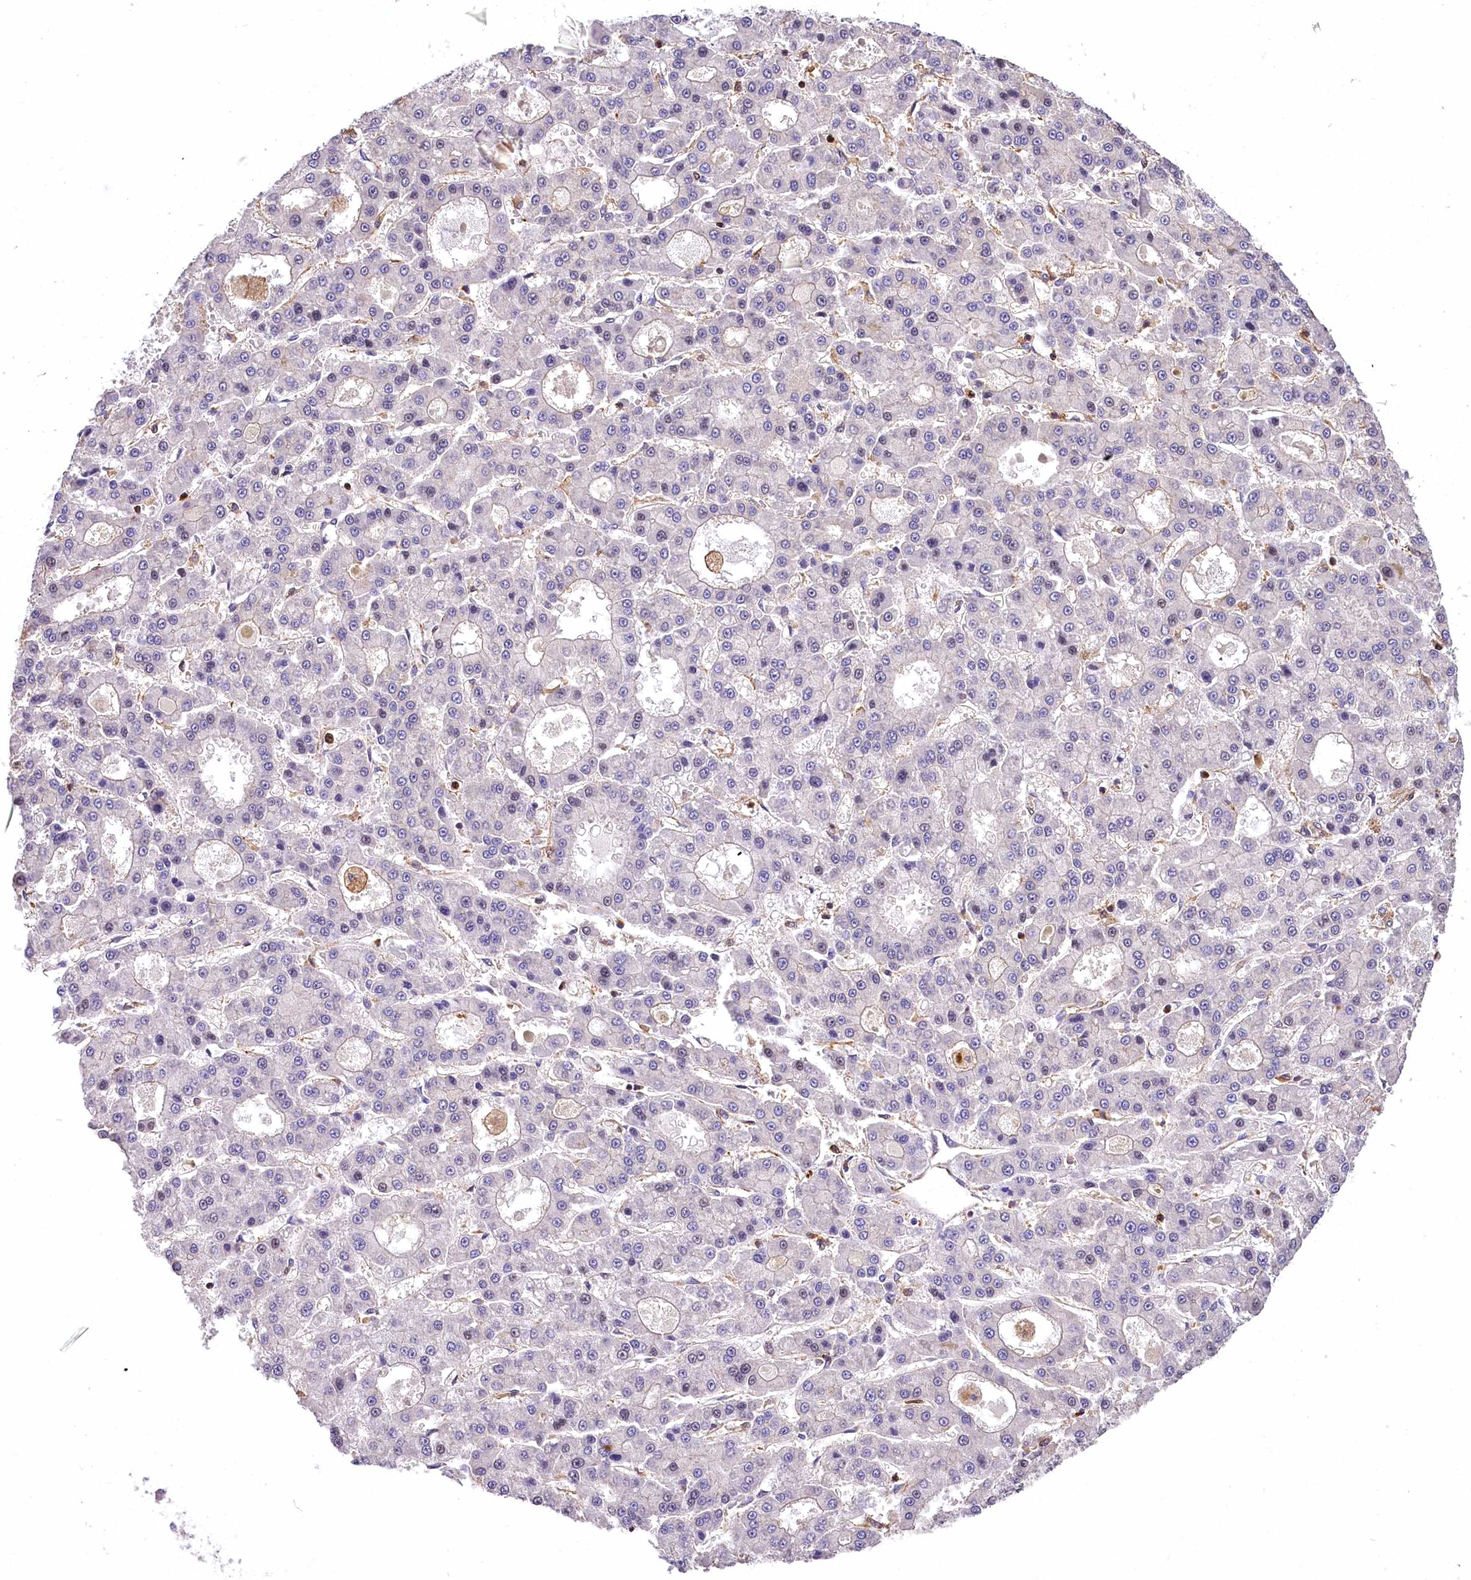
{"staining": {"intensity": "negative", "quantity": "none", "location": "none"}, "tissue": "liver cancer", "cell_type": "Tumor cells", "image_type": "cancer", "snomed": [{"axis": "morphology", "description": "Carcinoma, Hepatocellular, NOS"}, {"axis": "topography", "description": "Liver"}], "caption": "DAB immunohistochemical staining of human liver cancer displays no significant staining in tumor cells.", "gene": "DPP3", "patient": {"sex": "male", "age": 70}}